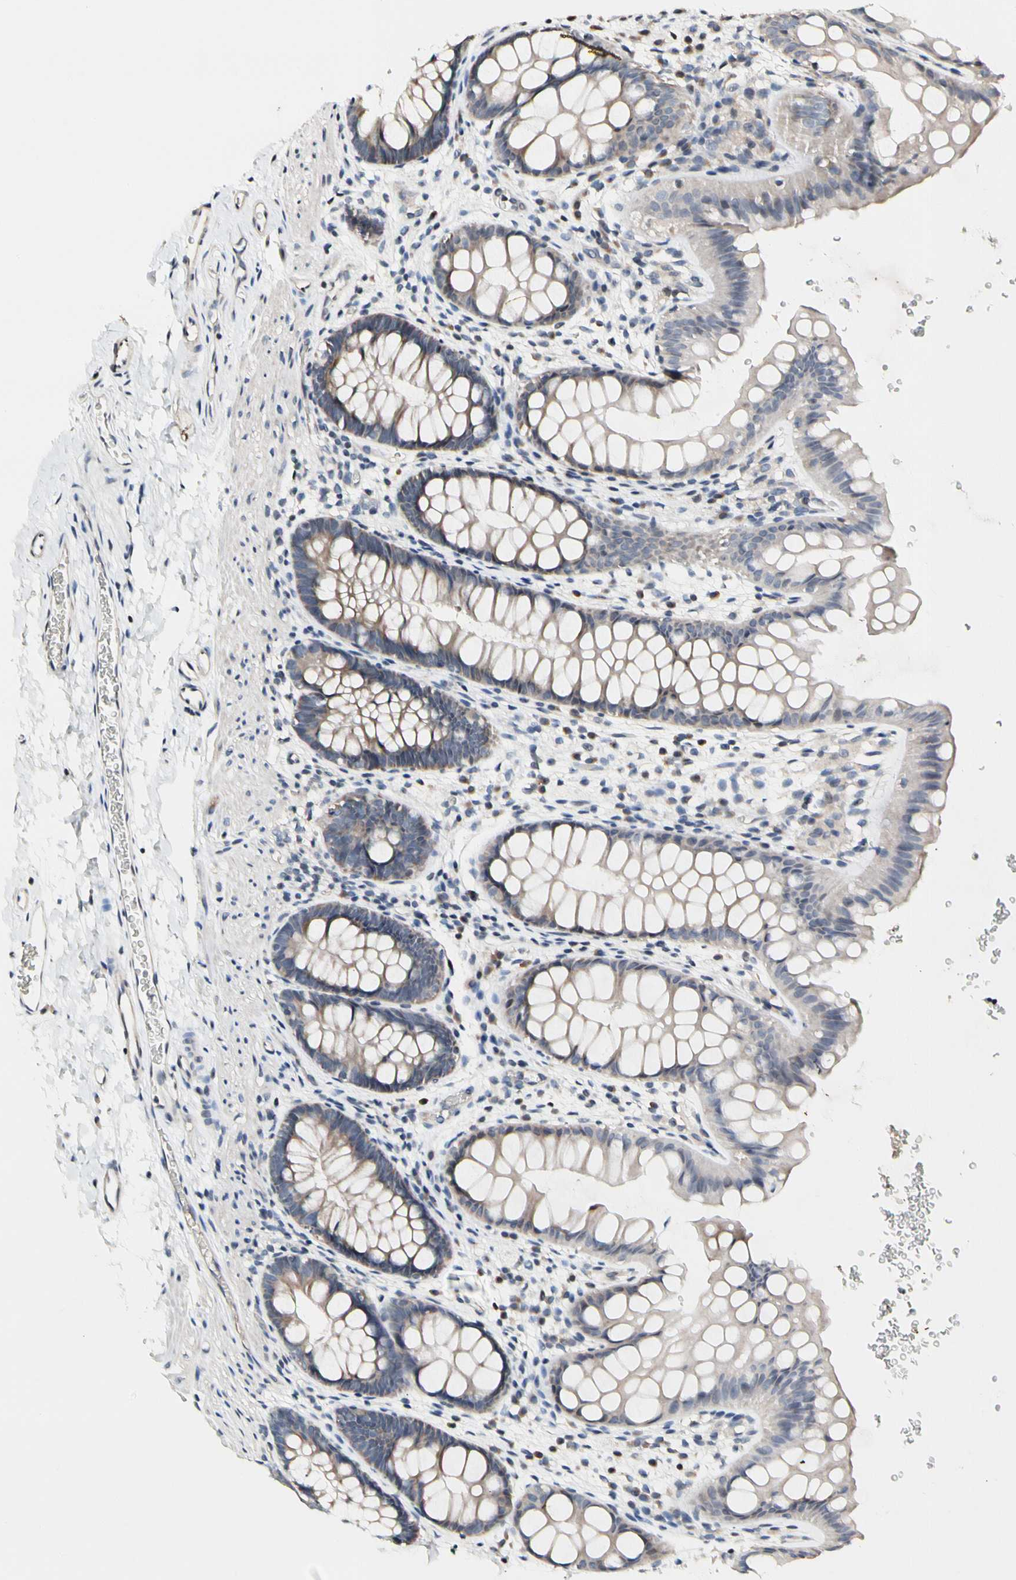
{"staining": {"intensity": "weak", "quantity": ">75%", "location": "cytoplasmic/membranous"}, "tissue": "rectum", "cell_type": "Glandular cells", "image_type": "normal", "snomed": [{"axis": "morphology", "description": "Normal tissue, NOS"}, {"axis": "topography", "description": "Rectum"}], "caption": "Immunohistochemistry histopathology image of benign human rectum stained for a protein (brown), which reveals low levels of weak cytoplasmic/membranous positivity in about >75% of glandular cells.", "gene": "SOX30", "patient": {"sex": "female", "age": 24}}